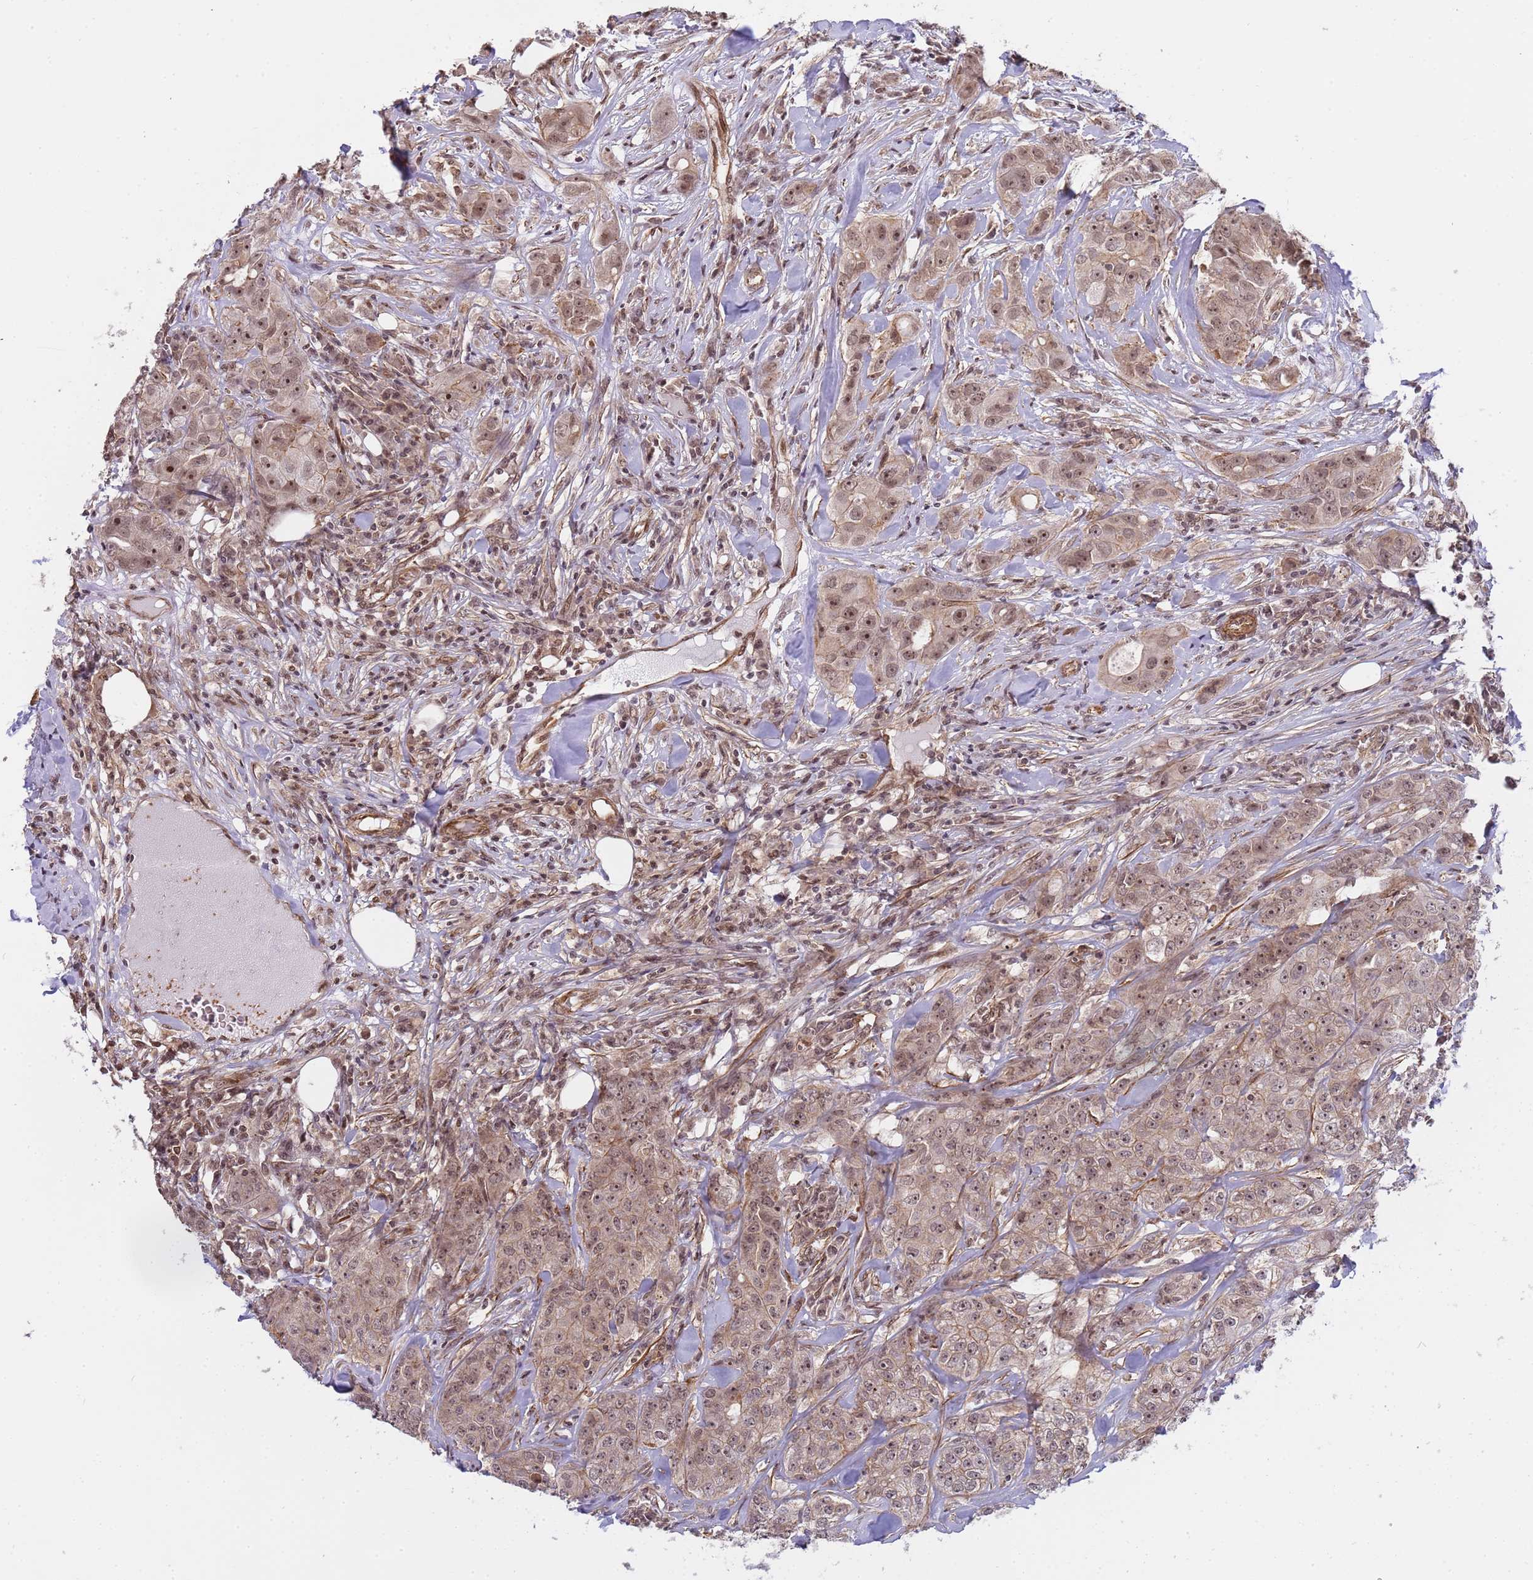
{"staining": {"intensity": "weak", "quantity": ">75%", "location": "nuclear"}, "tissue": "breast cancer", "cell_type": "Tumor cells", "image_type": "cancer", "snomed": [{"axis": "morphology", "description": "Duct carcinoma"}, {"axis": "topography", "description": "Breast"}], "caption": "High-magnification brightfield microscopy of breast cancer stained with DAB (brown) and counterstained with hematoxylin (blue). tumor cells exhibit weak nuclear positivity is appreciated in approximately>75% of cells.", "gene": "EMC2", "patient": {"sex": "female", "age": 43}}